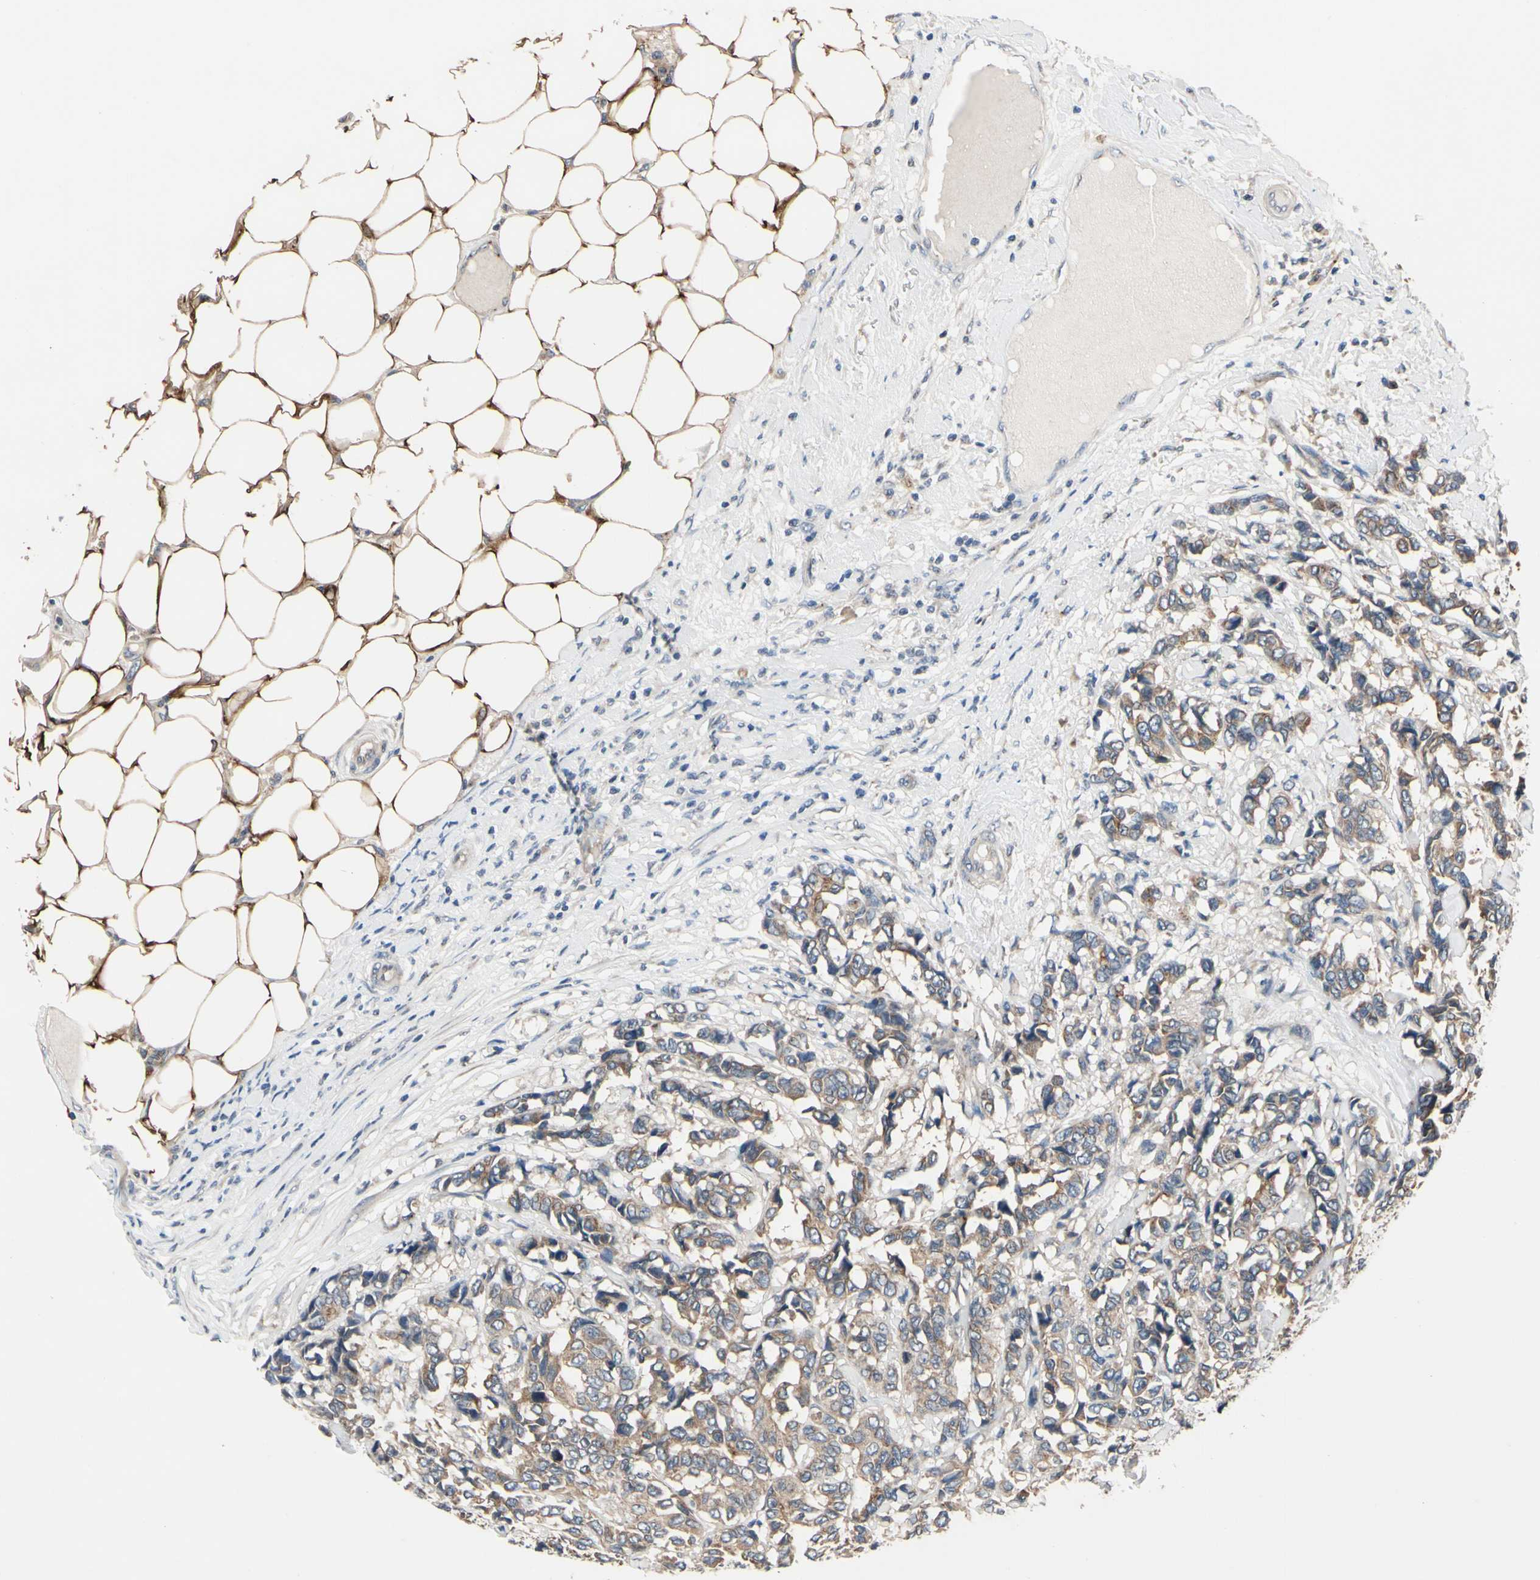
{"staining": {"intensity": "moderate", "quantity": ">75%", "location": "cytoplasmic/membranous"}, "tissue": "breast cancer", "cell_type": "Tumor cells", "image_type": "cancer", "snomed": [{"axis": "morphology", "description": "Duct carcinoma"}, {"axis": "topography", "description": "Breast"}], "caption": "Human breast cancer stained for a protein (brown) demonstrates moderate cytoplasmic/membranous positive staining in about >75% of tumor cells.", "gene": "PRKAR2B", "patient": {"sex": "female", "age": 87}}